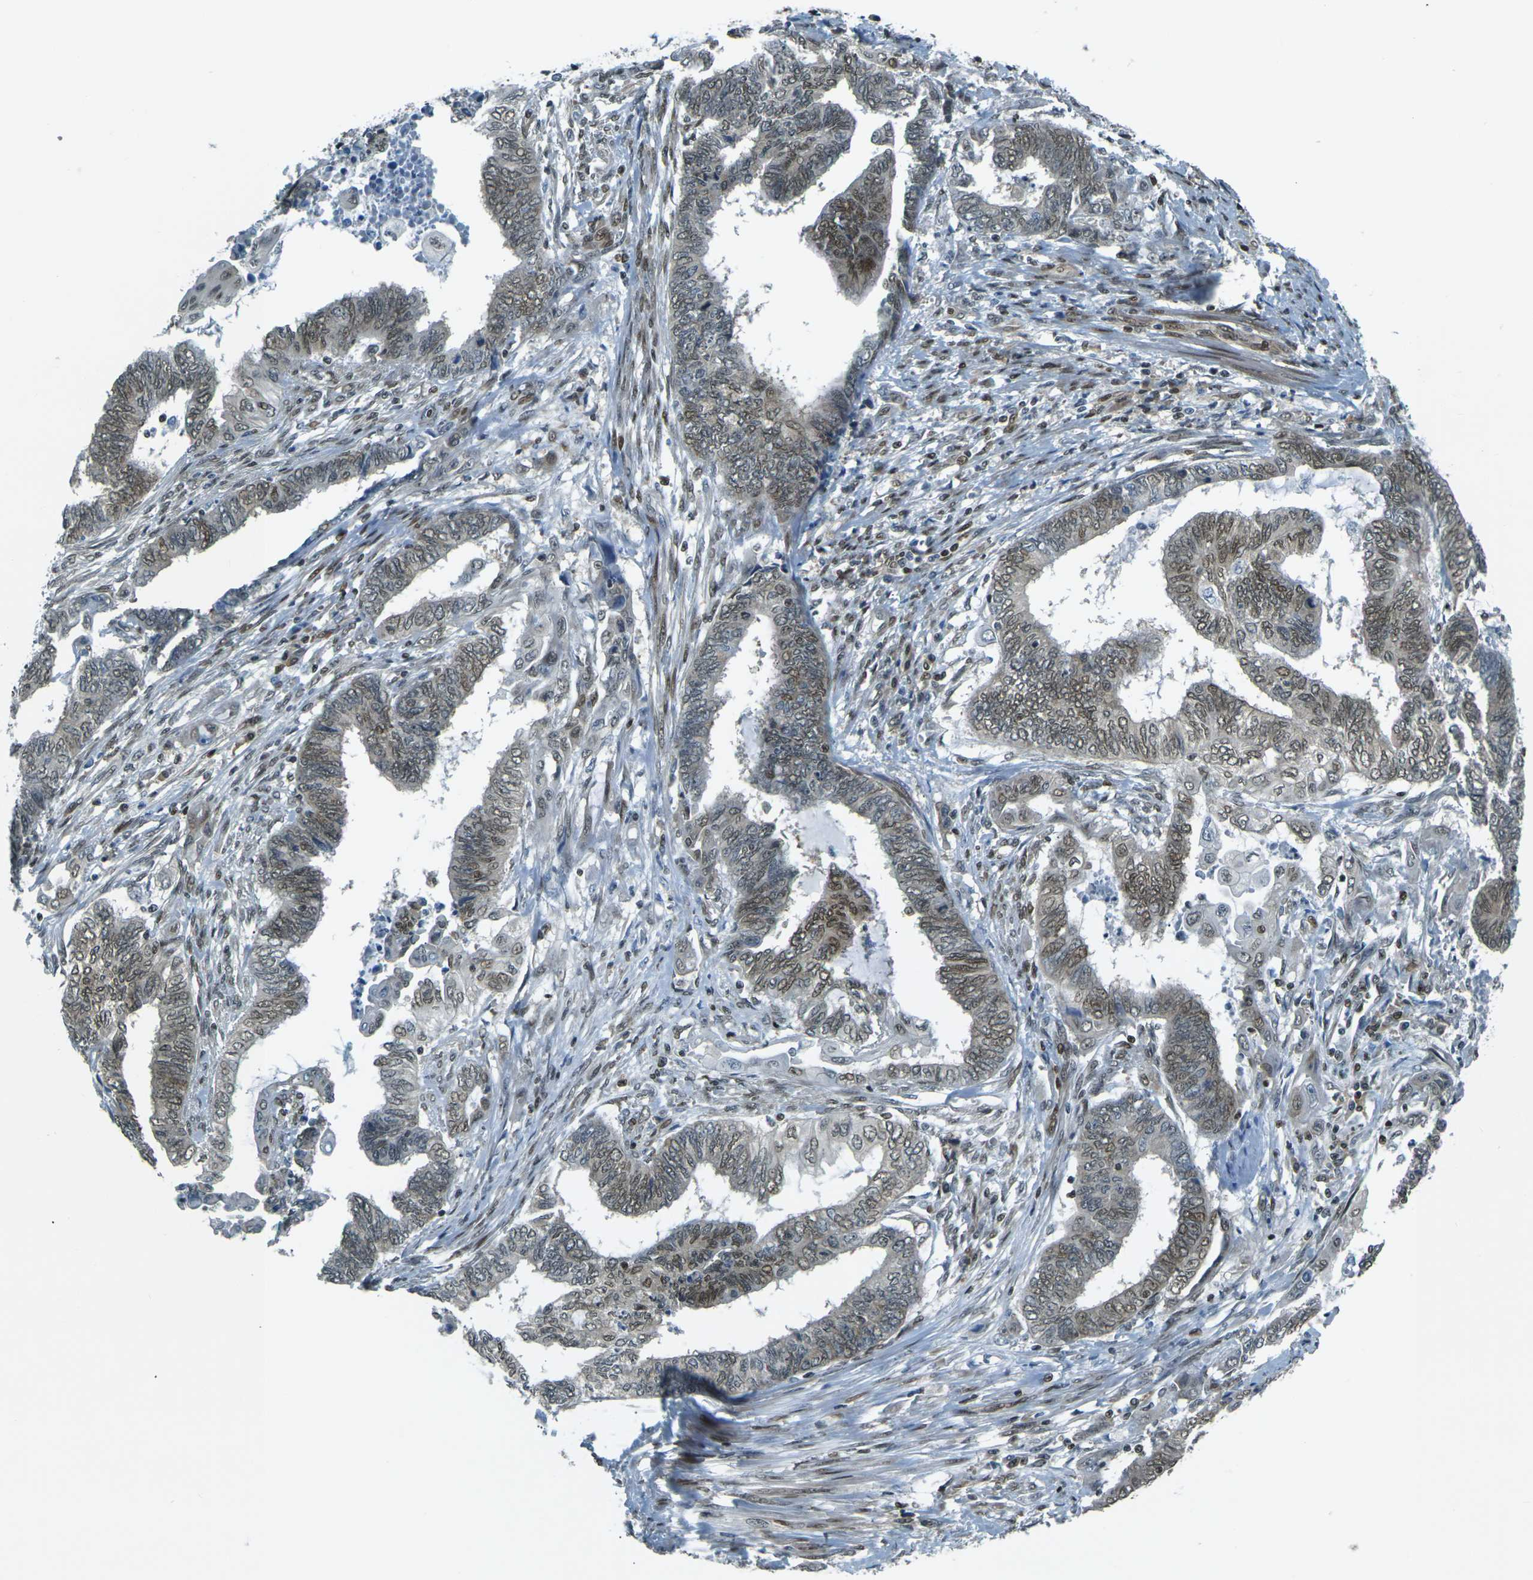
{"staining": {"intensity": "moderate", "quantity": "25%-75%", "location": "nuclear"}, "tissue": "endometrial cancer", "cell_type": "Tumor cells", "image_type": "cancer", "snomed": [{"axis": "morphology", "description": "Adenocarcinoma, NOS"}, {"axis": "topography", "description": "Uterus"}, {"axis": "topography", "description": "Endometrium"}], "caption": "Immunohistochemical staining of endometrial adenocarcinoma demonstrates medium levels of moderate nuclear protein staining in about 25%-75% of tumor cells.", "gene": "NHEJ1", "patient": {"sex": "female", "age": 70}}